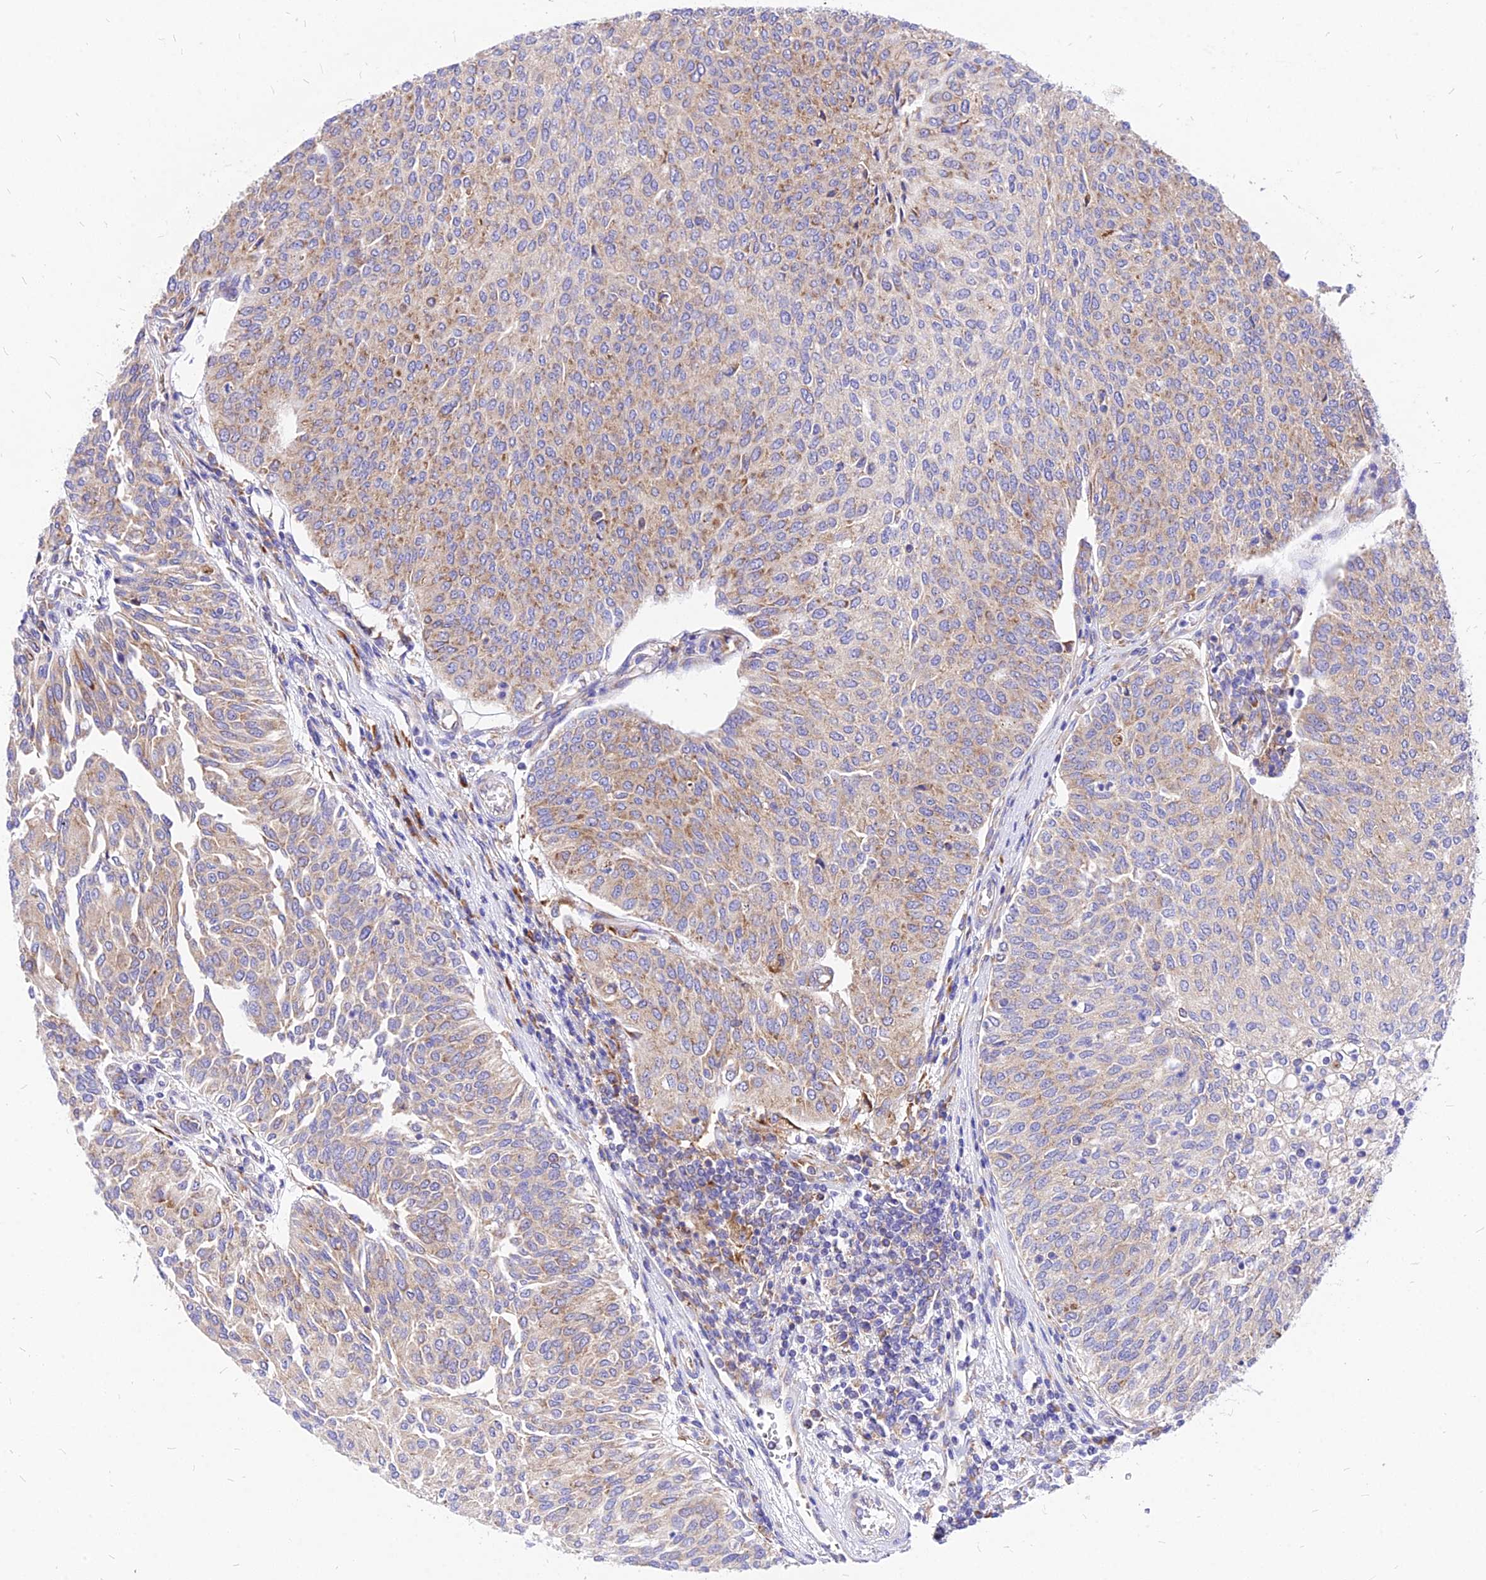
{"staining": {"intensity": "moderate", "quantity": "25%-75%", "location": "cytoplasmic/membranous"}, "tissue": "urothelial cancer", "cell_type": "Tumor cells", "image_type": "cancer", "snomed": [{"axis": "morphology", "description": "Urothelial carcinoma, High grade"}, {"axis": "topography", "description": "Urinary bladder"}], "caption": "This micrograph shows immunohistochemistry staining of human urothelial carcinoma (high-grade), with medium moderate cytoplasmic/membranous expression in approximately 25%-75% of tumor cells.", "gene": "RPL19", "patient": {"sex": "female", "age": 79}}